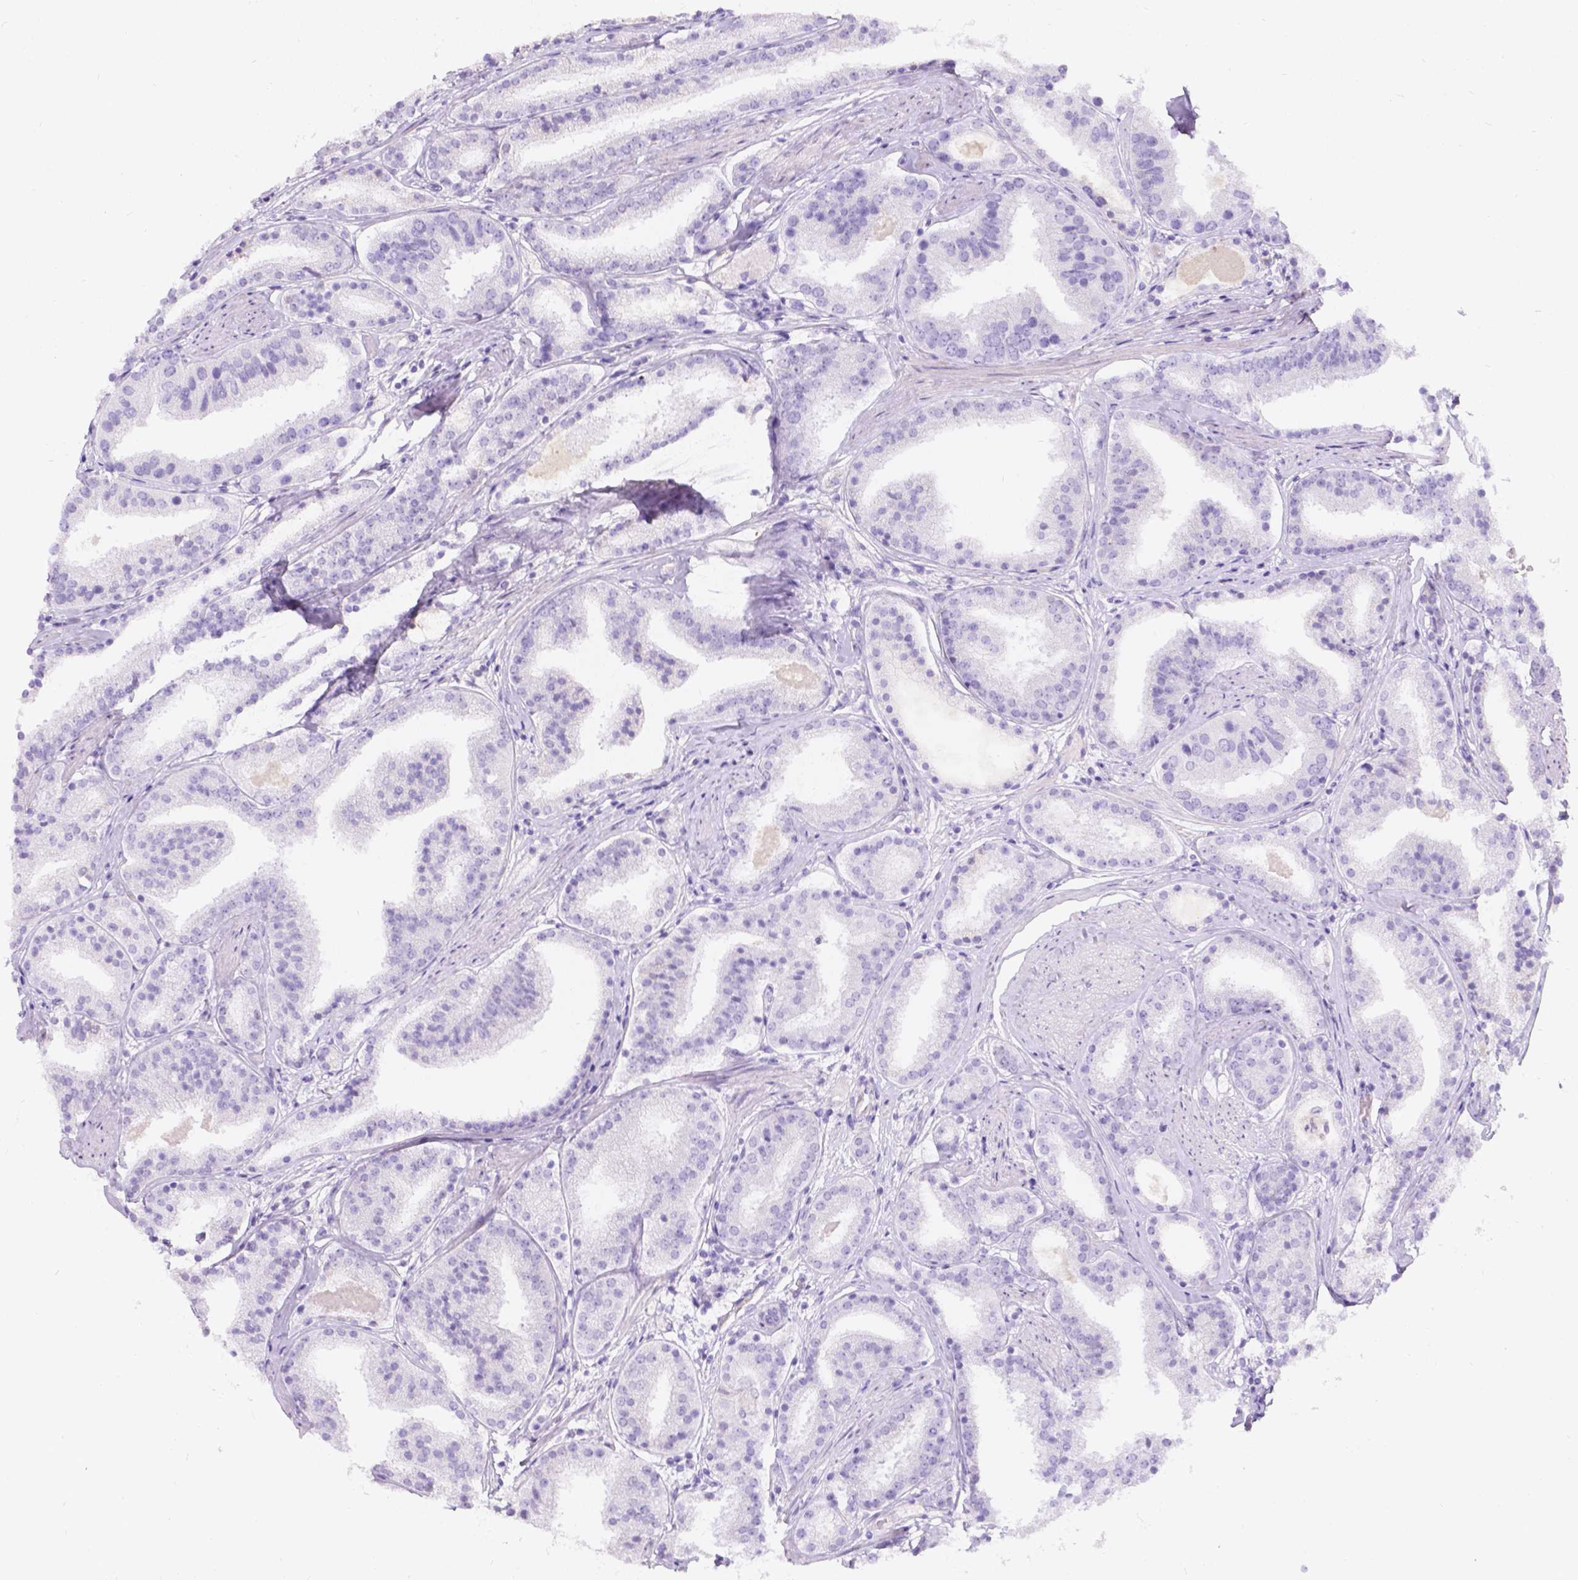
{"staining": {"intensity": "negative", "quantity": "none", "location": "none"}, "tissue": "prostate cancer", "cell_type": "Tumor cells", "image_type": "cancer", "snomed": [{"axis": "morphology", "description": "Adenocarcinoma, High grade"}, {"axis": "topography", "description": "Prostate"}], "caption": "This is an immunohistochemistry (IHC) photomicrograph of prostate cancer. There is no expression in tumor cells.", "gene": "GAL3ST2", "patient": {"sex": "male", "age": 63}}